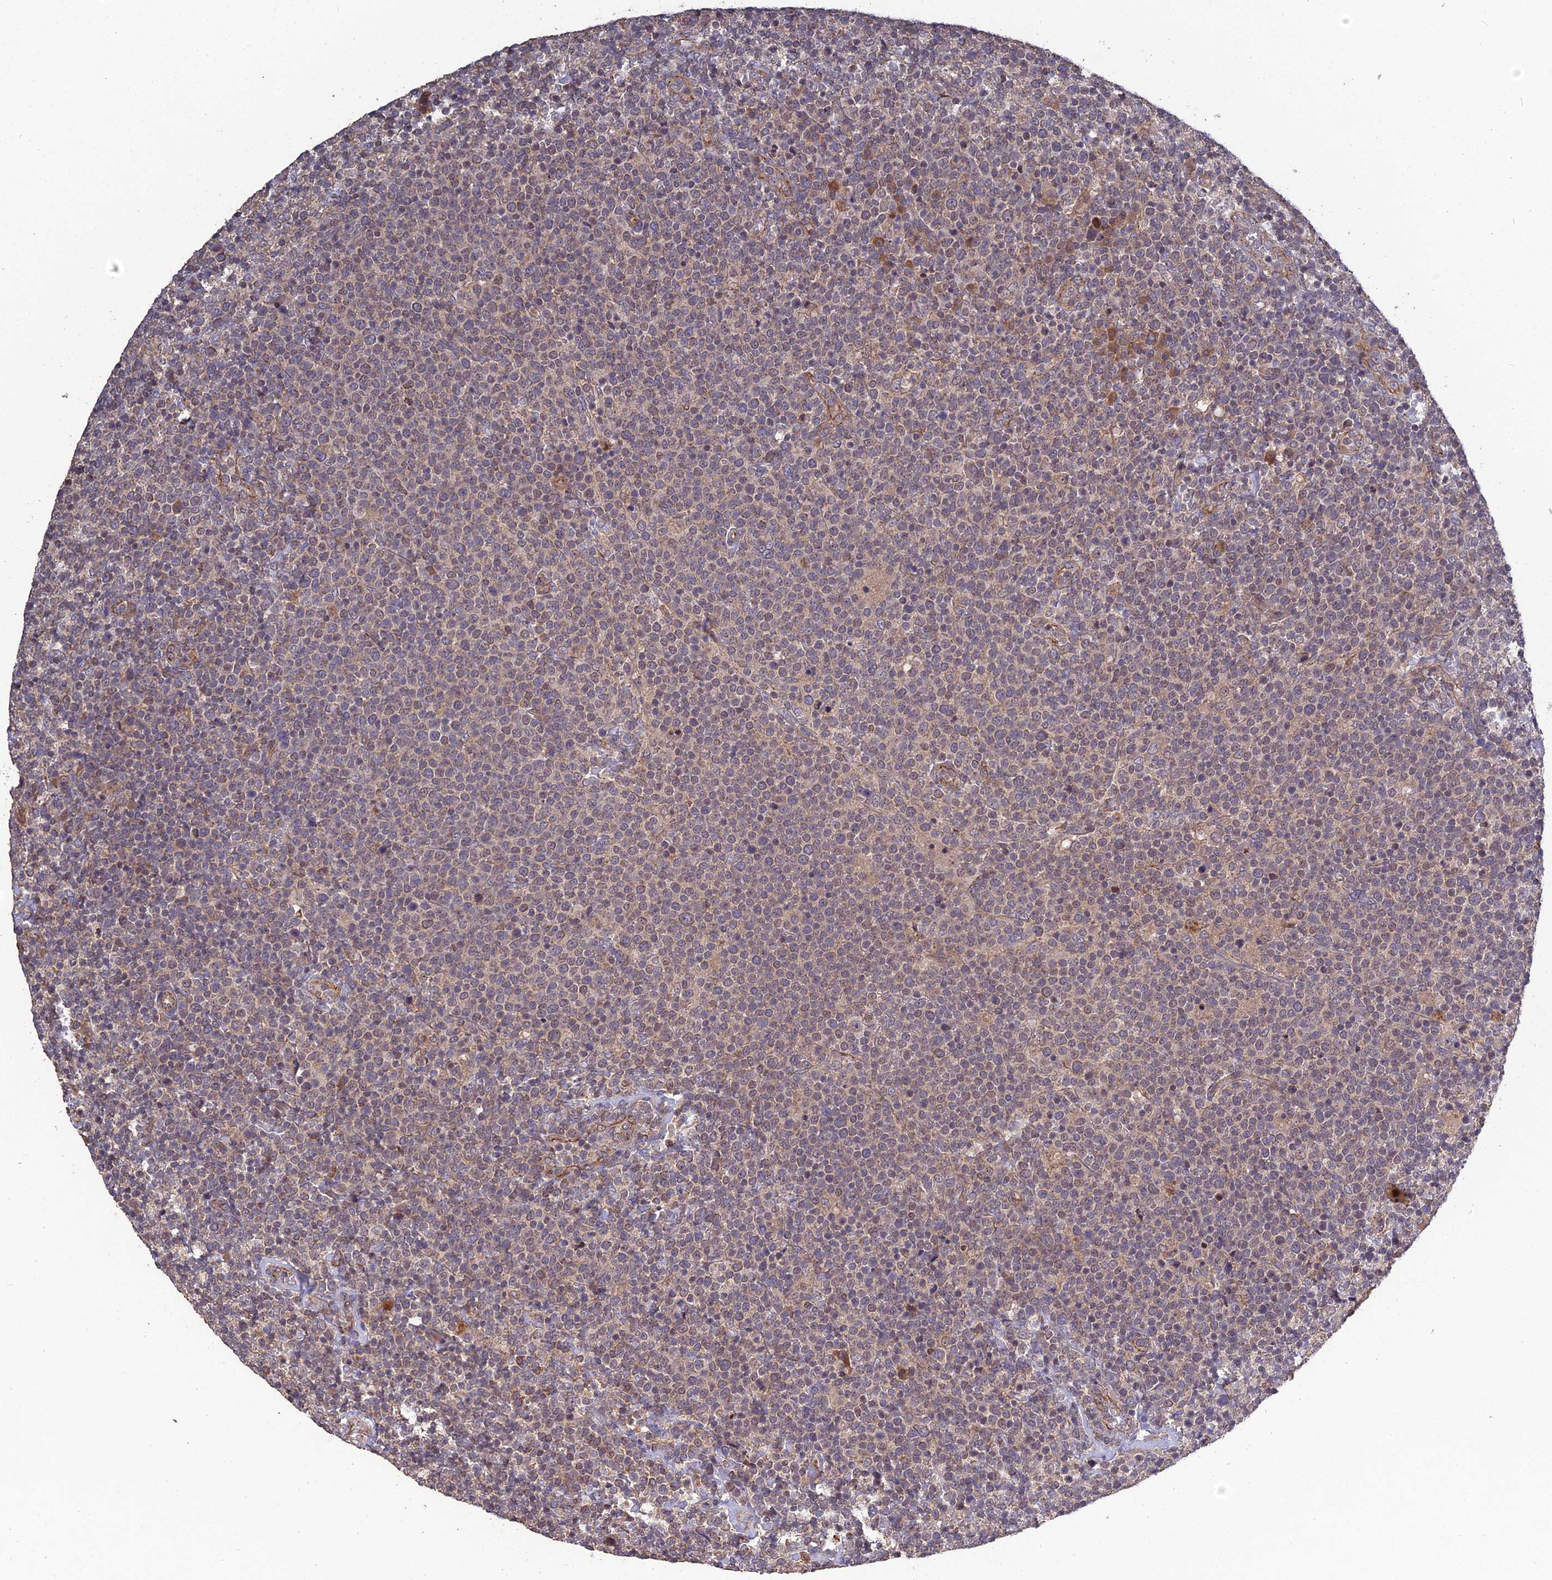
{"staining": {"intensity": "weak", "quantity": "25%-75%", "location": "cytoplasmic/membranous"}, "tissue": "lymphoma", "cell_type": "Tumor cells", "image_type": "cancer", "snomed": [{"axis": "morphology", "description": "Malignant lymphoma, non-Hodgkin's type, High grade"}, {"axis": "topography", "description": "Lymph node"}], "caption": "Brown immunohistochemical staining in malignant lymphoma, non-Hodgkin's type (high-grade) shows weak cytoplasmic/membranous expression in approximately 25%-75% of tumor cells.", "gene": "ARHGAP40", "patient": {"sex": "male", "age": 61}}